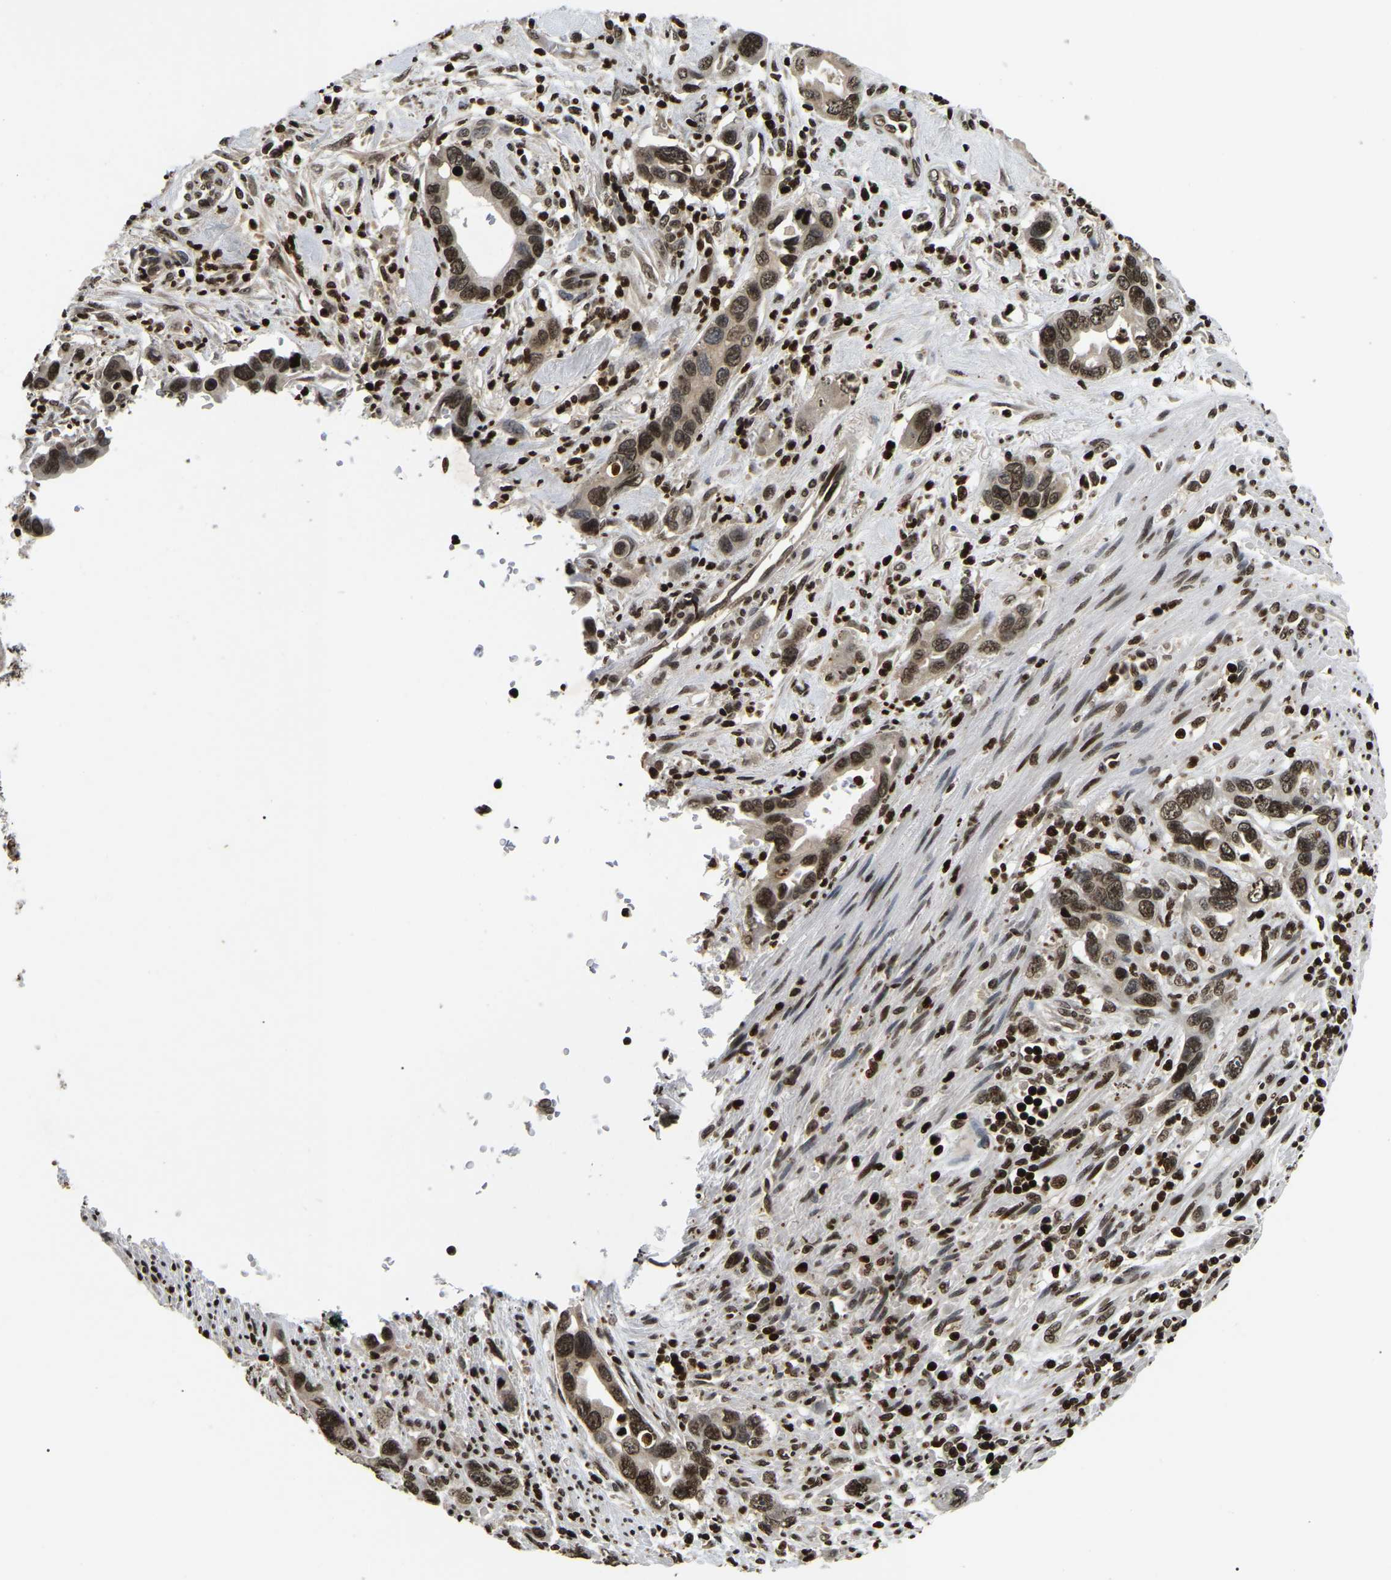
{"staining": {"intensity": "strong", "quantity": ">75%", "location": "nuclear"}, "tissue": "pancreatic cancer", "cell_type": "Tumor cells", "image_type": "cancer", "snomed": [{"axis": "morphology", "description": "Adenocarcinoma, NOS"}, {"axis": "topography", "description": "Pancreas"}], "caption": "Adenocarcinoma (pancreatic) stained with a brown dye displays strong nuclear positive staining in about >75% of tumor cells.", "gene": "LRRC61", "patient": {"sex": "female", "age": 70}}